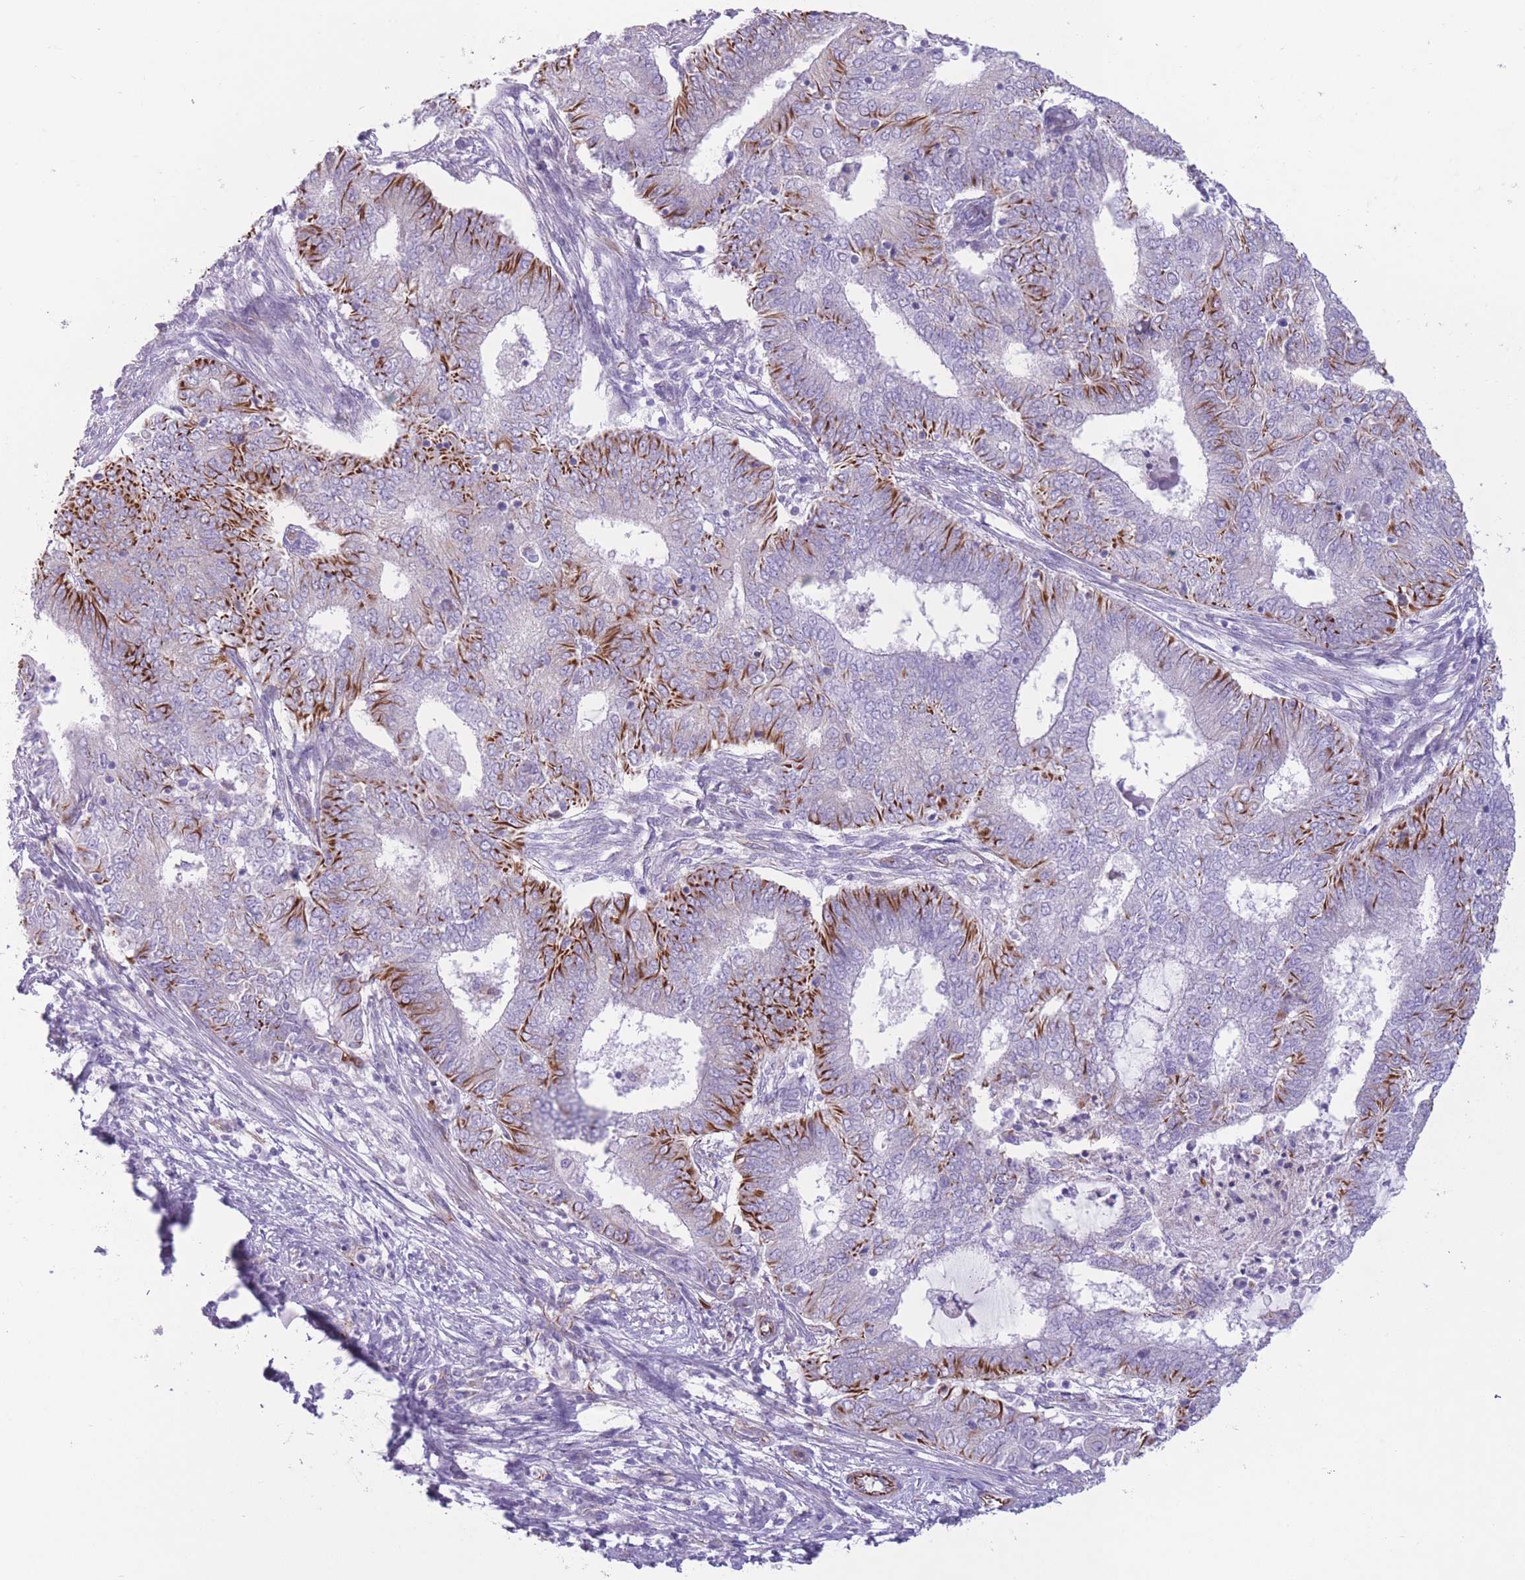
{"staining": {"intensity": "strong", "quantity": "25%-75%", "location": "cytoplasmic/membranous"}, "tissue": "endometrial cancer", "cell_type": "Tumor cells", "image_type": "cancer", "snomed": [{"axis": "morphology", "description": "Adenocarcinoma, NOS"}, {"axis": "topography", "description": "Endometrium"}], "caption": "This is an image of immunohistochemistry staining of endometrial cancer, which shows strong expression in the cytoplasmic/membranous of tumor cells.", "gene": "PTCD1", "patient": {"sex": "female", "age": 62}}